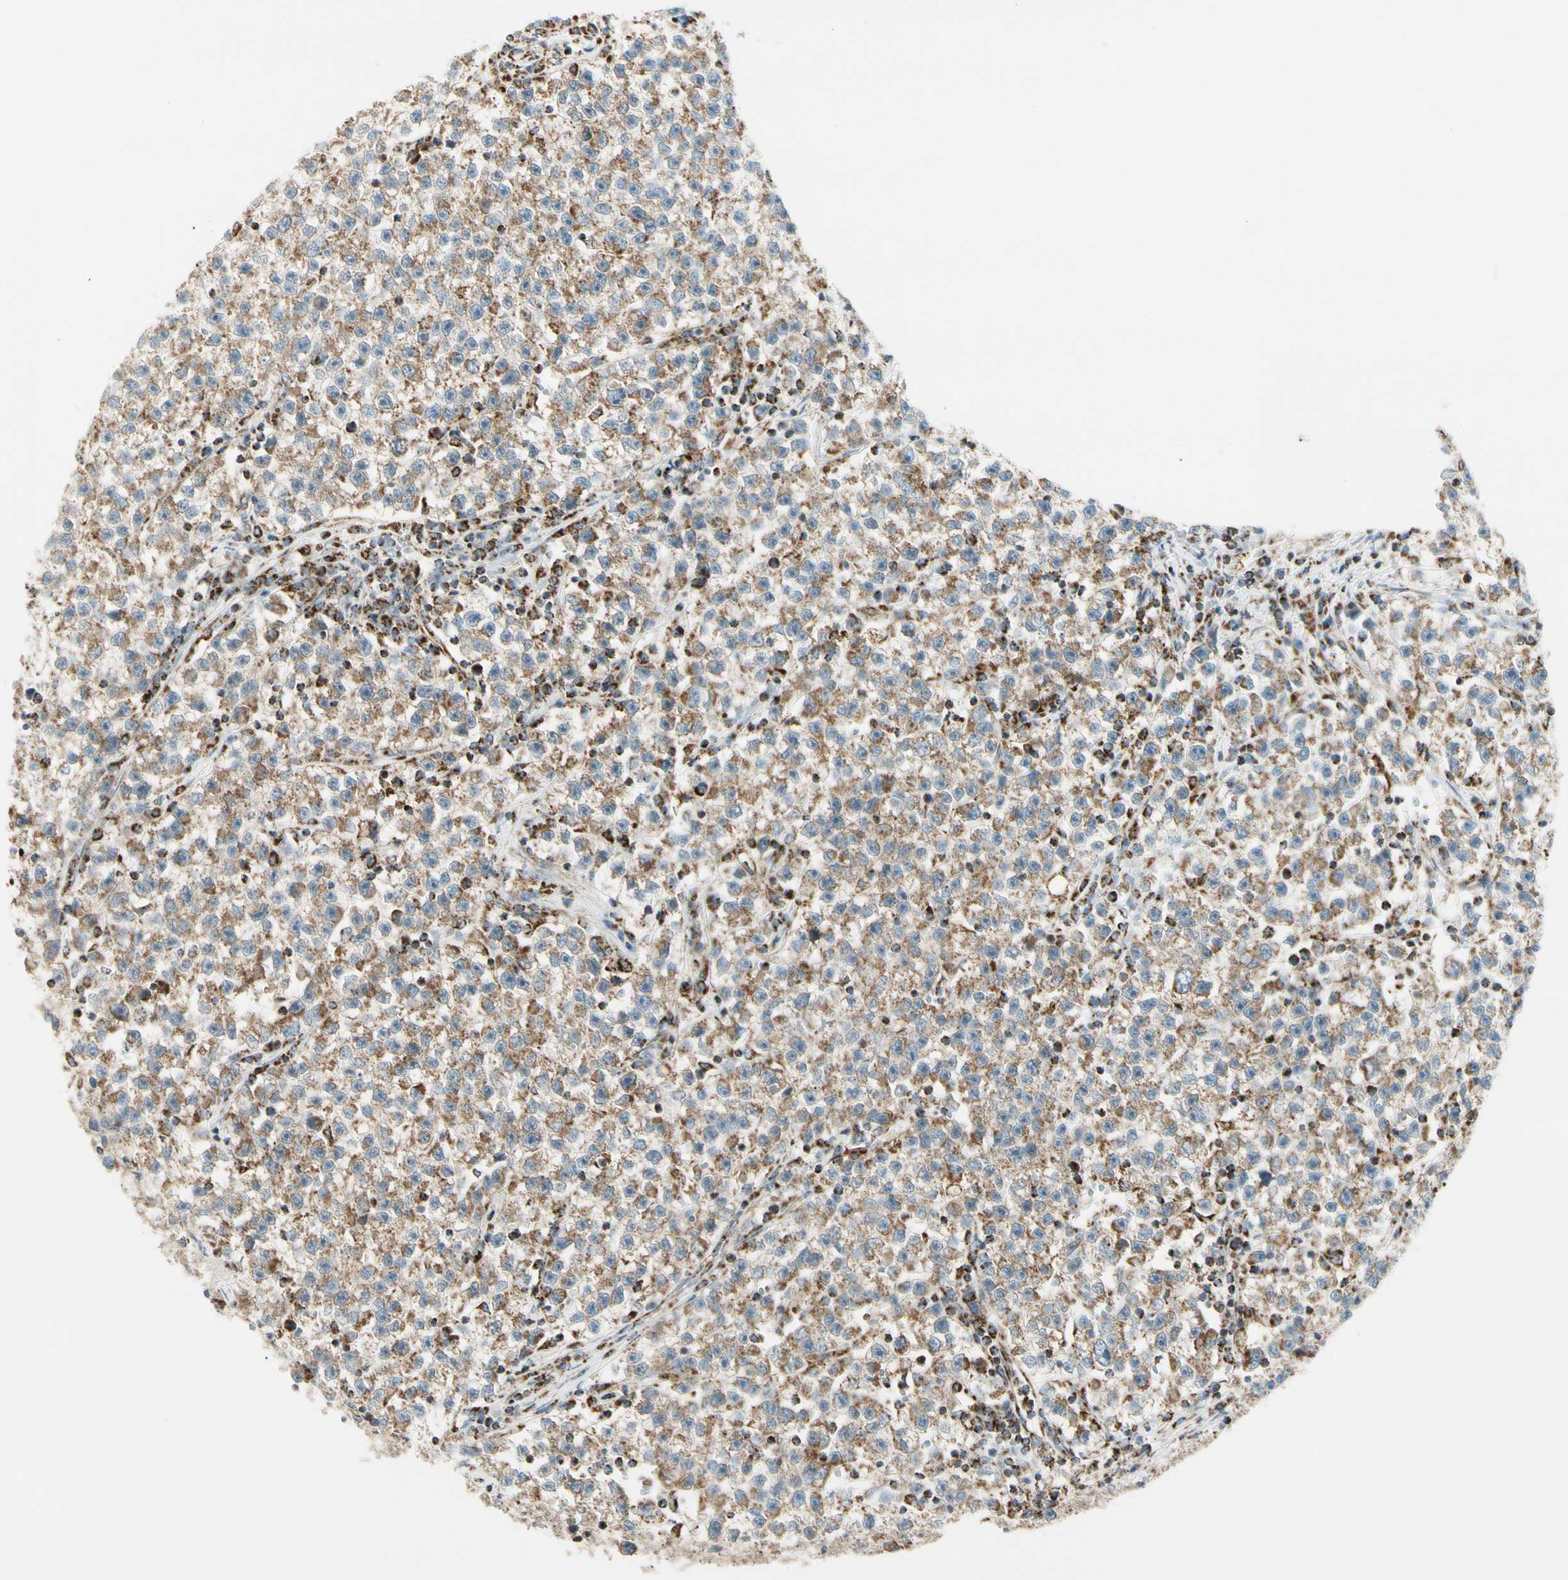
{"staining": {"intensity": "moderate", "quantity": ">75%", "location": "cytoplasmic/membranous"}, "tissue": "testis cancer", "cell_type": "Tumor cells", "image_type": "cancer", "snomed": [{"axis": "morphology", "description": "Seminoma, NOS"}, {"axis": "topography", "description": "Testis"}], "caption": "A high-resolution photomicrograph shows immunohistochemistry staining of testis cancer (seminoma), which displays moderate cytoplasmic/membranous expression in approximately >75% of tumor cells. The protein of interest is stained brown, and the nuclei are stained in blue (DAB (3,3'-diaminobenzidine) IHC with brightfield microscopy, high magnification).", "gene": "TBC1D10A", "patient": {"sex": "male", "age": 22}}